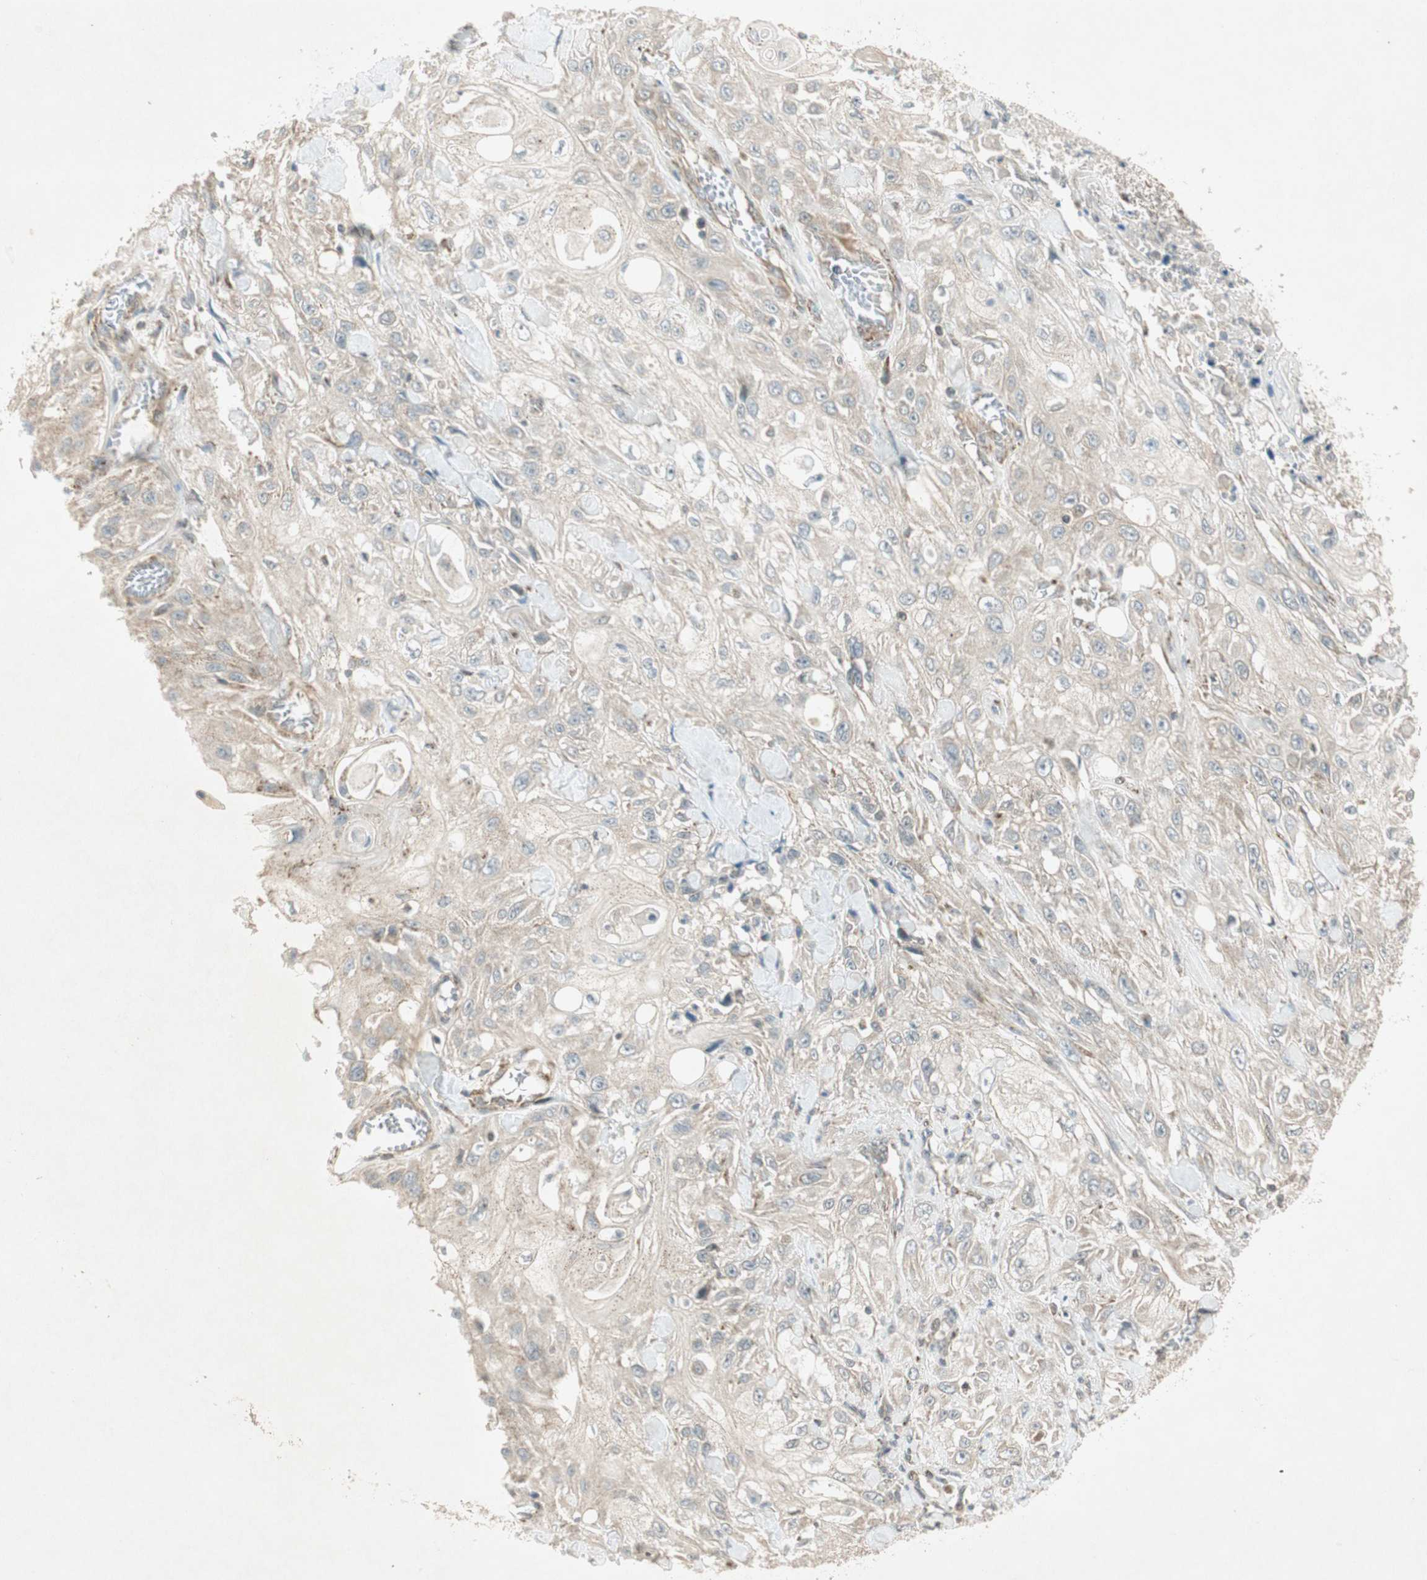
{"staining": {"intensity": "negative", "quantity": "none", "location": "none"}, "tissue": "skin cancer", "cell_type": "Tumor cells", "image_type": "cancer", "snomed": [{"axis": "morphology", "description": "Squamous cell carcinoma, NOS"}, {"axis": "morphology", "description": "Squamous cell carcinoma, metastatic, NOS"}, {"axis": "topography", "description": "Skin"}, {"axis": "topography", "description": "Lymph node"}], "caption": "A high-resolution photomicrograph shows IHC staining of skin cancer, which exhibits no significant expression in tumor cells.", "gene": "USP2", "patient": {"sex": "male", "age": 75}}